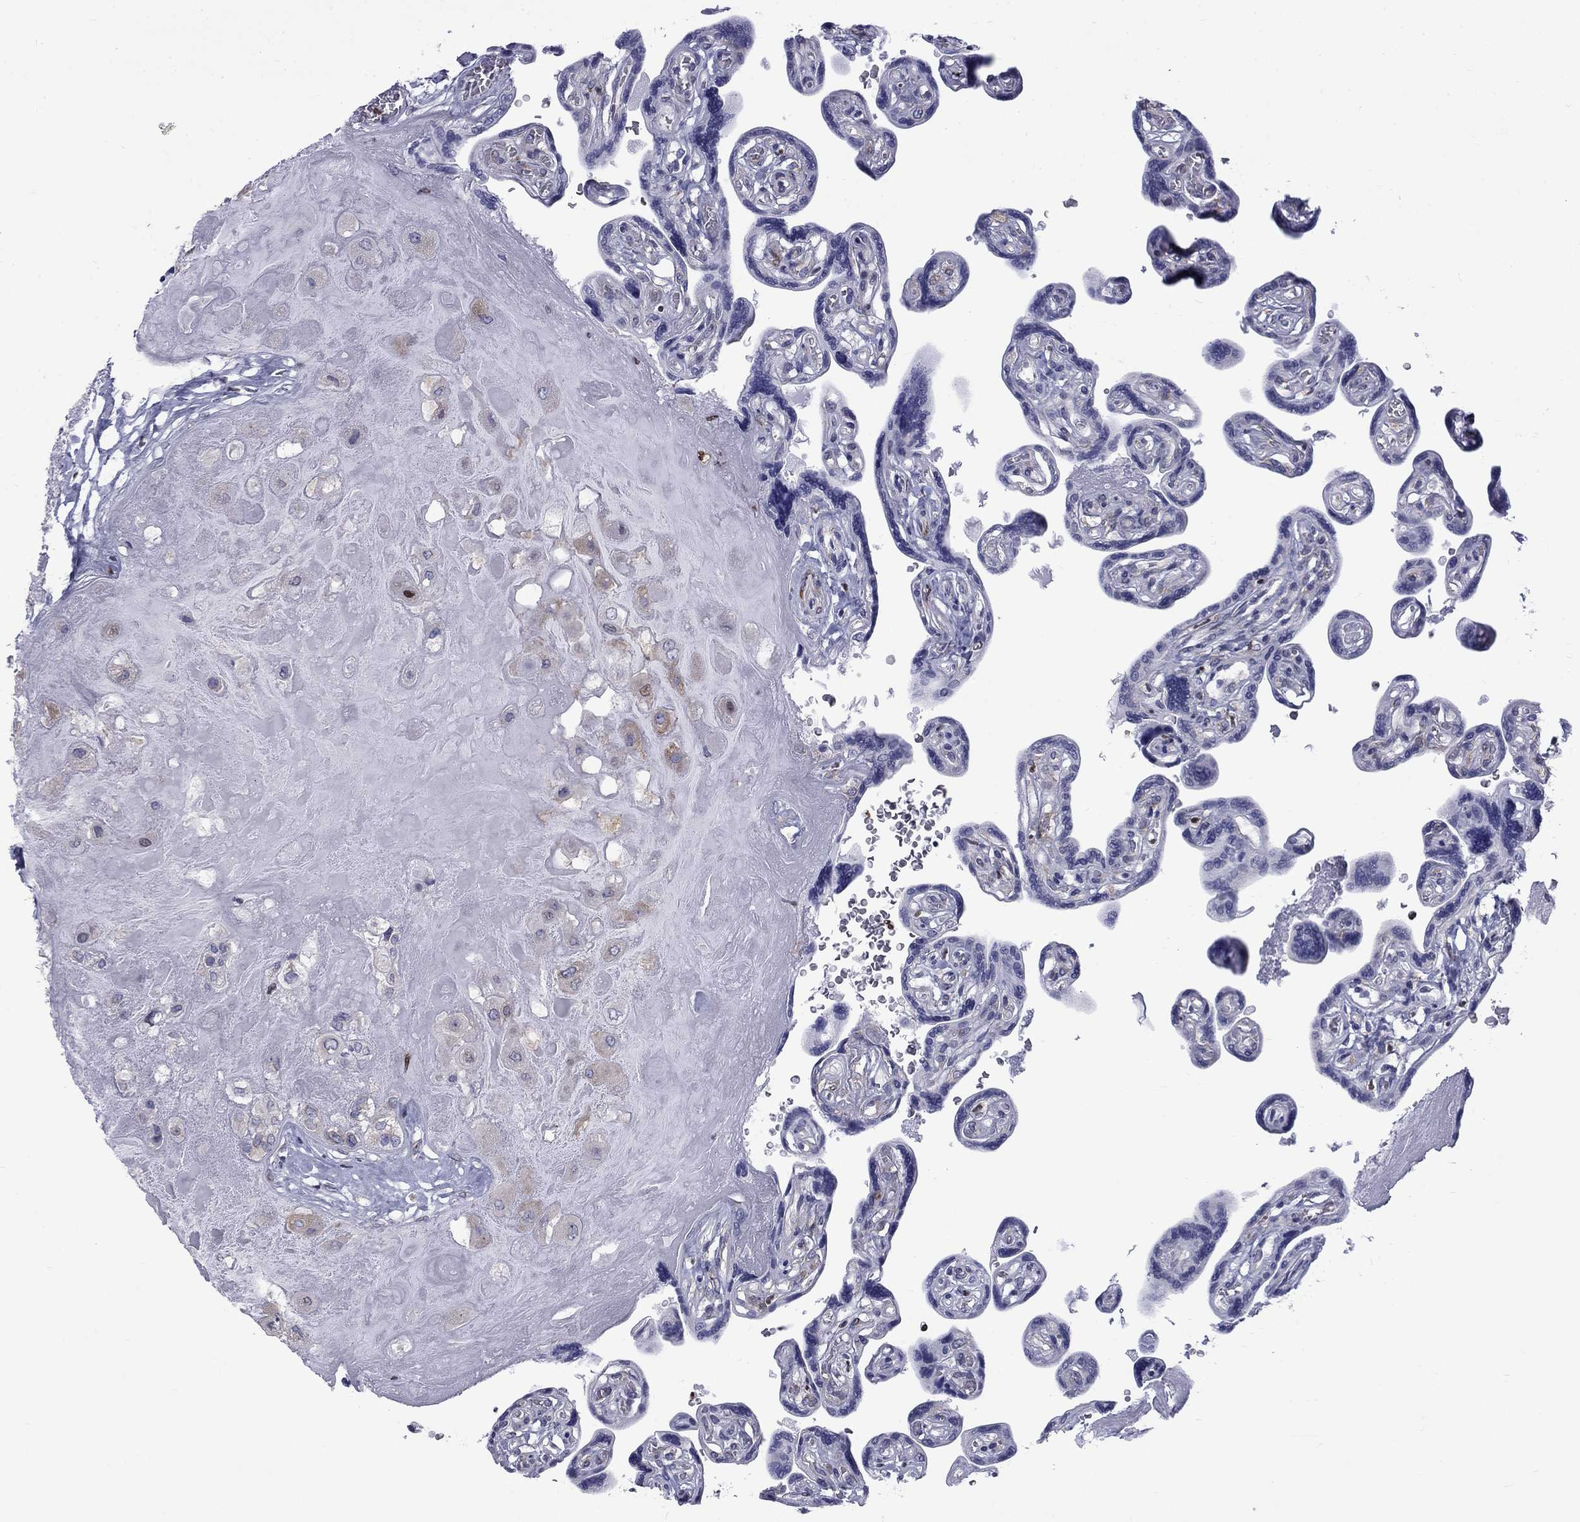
{"staining": {"intensity": "moderate", "quantity": ">75%", "location": "cytoplasmic/membranous"}, "tissue": "placenta", "cell_type": "Decidual cells", "image_type": "normal", "snomed": [{"axis": "morphology", "description": "Normal tissue, NOS"}, {"axis": "topography", "description": "Placenta"}], "caption": "Protein expression analysis of unremarkable placenta reveals moderate cytoplasmic/membranous staining in approximately >75% of decidual cells. (DAB (3,3'-diaminobenzidine) IHC with brightfield microscopy, high magnification).", "gene": "PABPC4", "patient": {"sex": "female", "age": 32}}